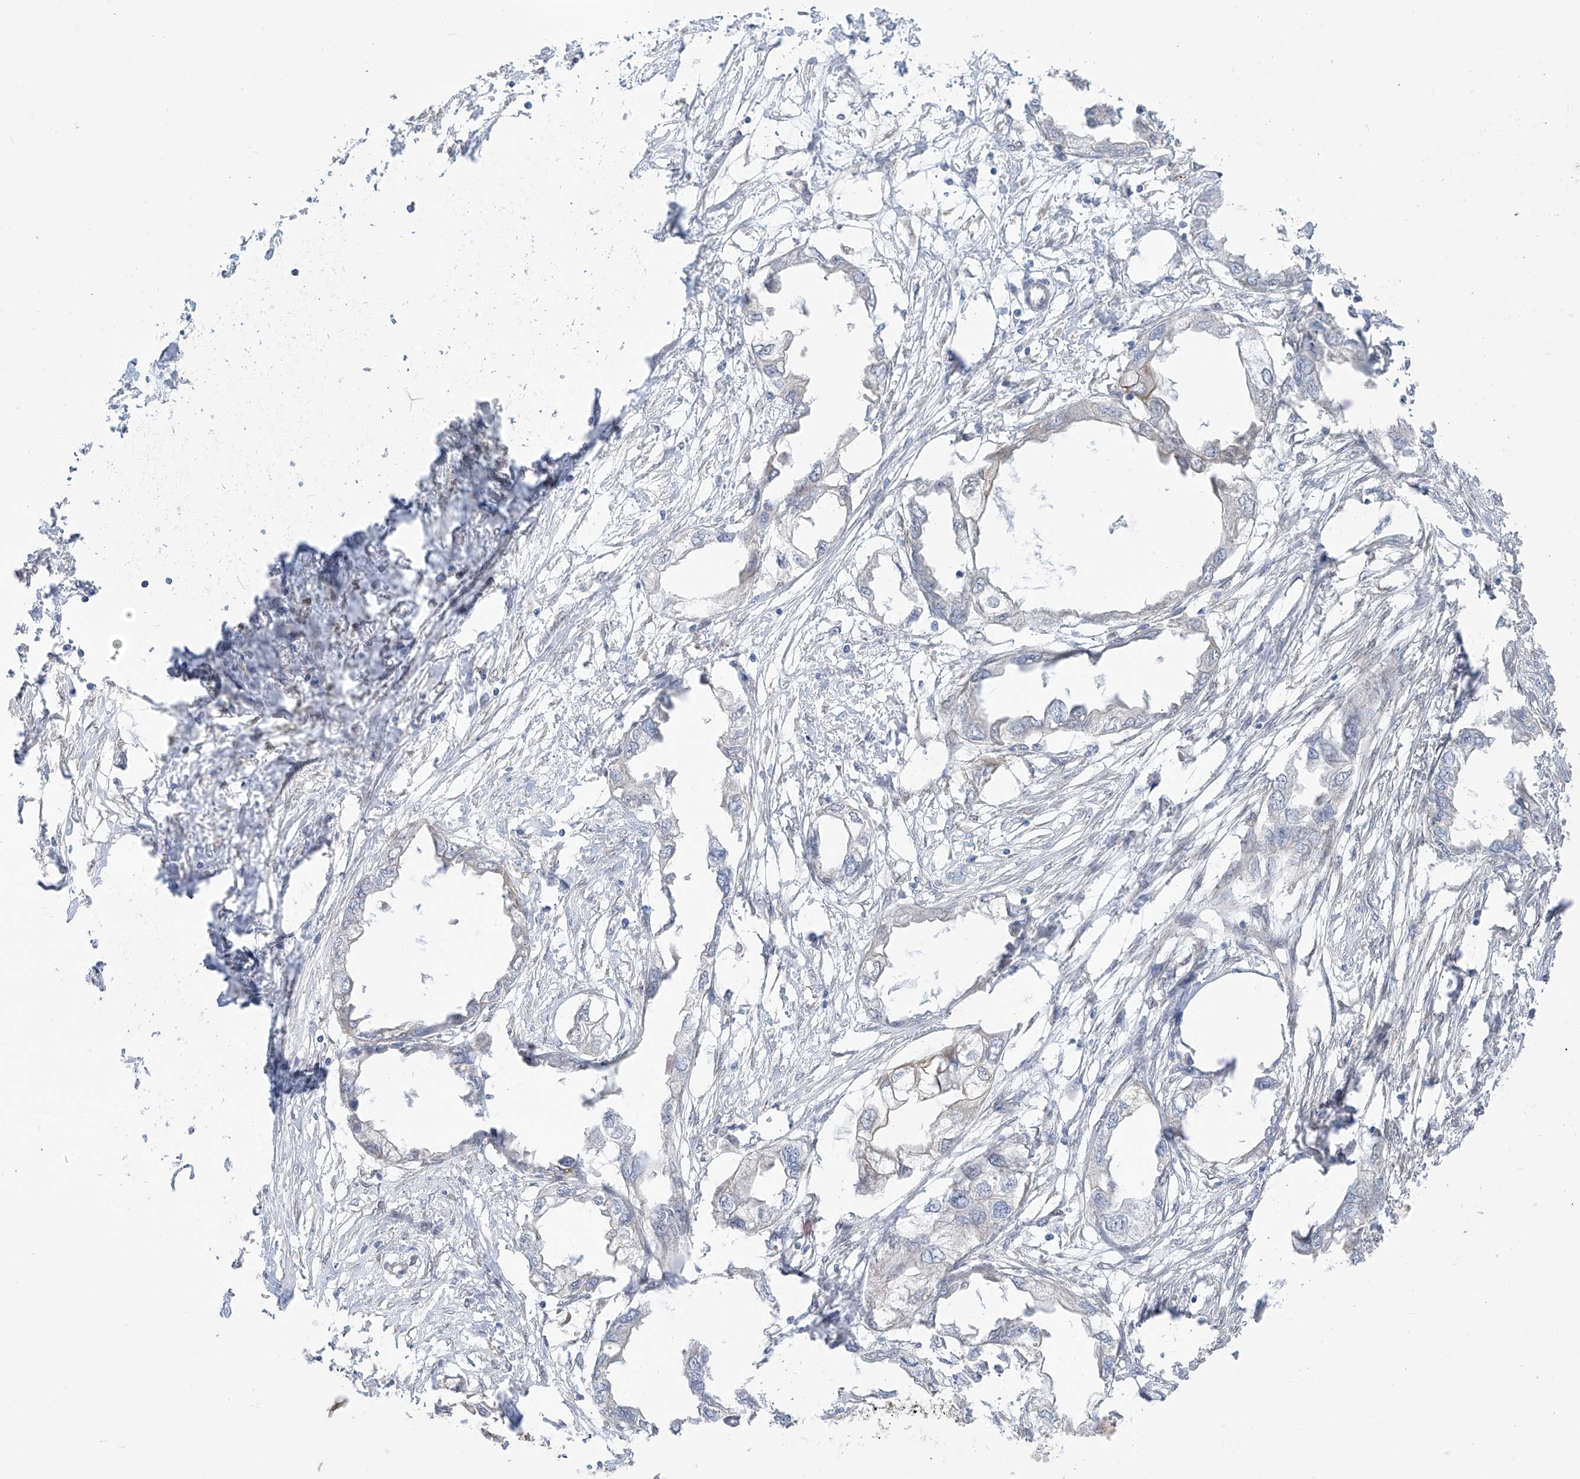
{"staining": {"intensity": "negative", "quantity": "none", "location": "none"}, "tissue": "endometrial cancer", "cell_type": "Tumor cells", "image_type": "cancer", "snomed": [{"axis": "morphology", "description": "Adenocarcinoma, NOS"}, {"axis": "morphology", "description": "Adenocarcinoma, metastatic, NOS"}, {"axis": "topography", "description": "Adipose tissue"}, {"axis": "topography", "description": "Endometrium"}], "caption": "Endometrial cancer was stained to show a protein in brown. There is no significant positivity in tumor cells.", "gene": "EIPR1", "patient": {"sex": "female", "age": 67}}